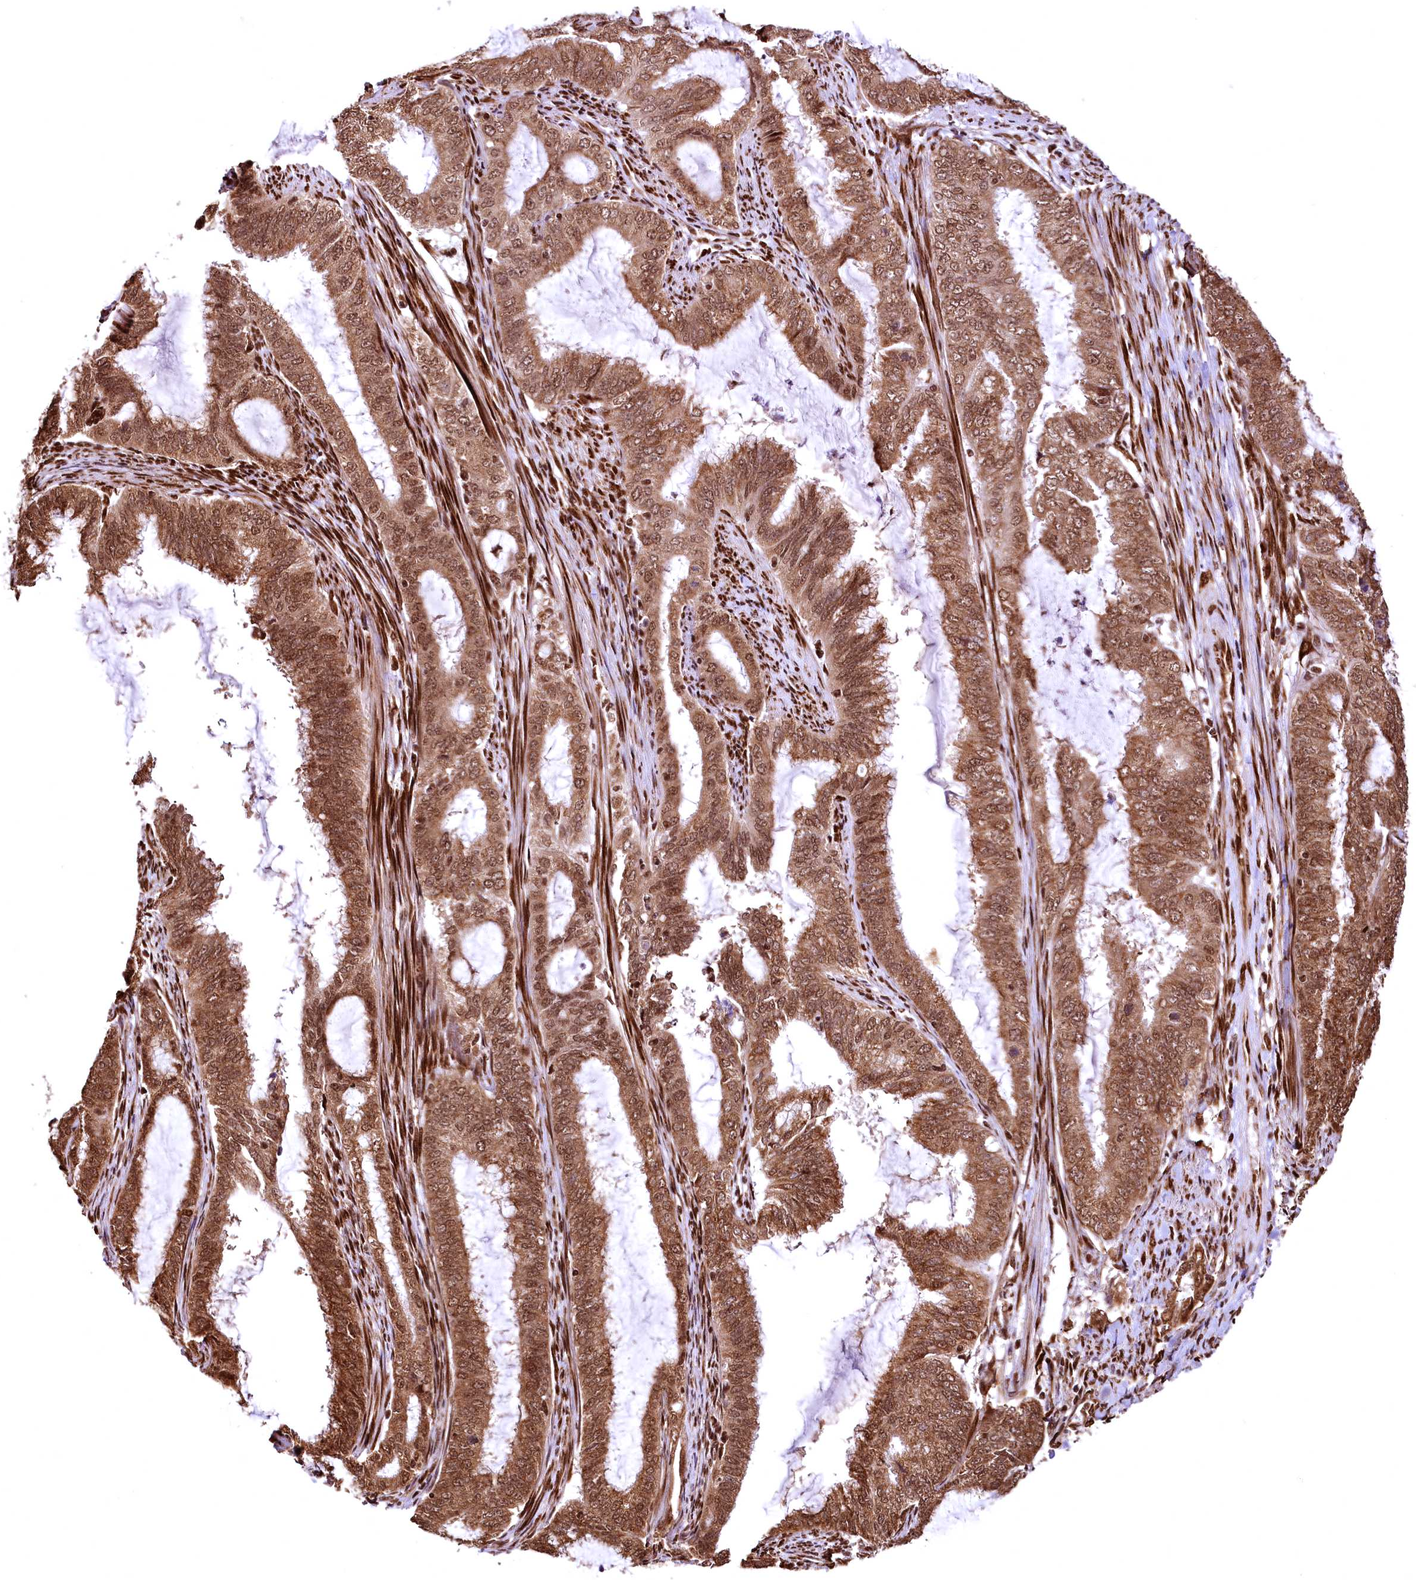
{"staining": {"intensity": "moderate", "quantity": ">75%", "location": "cytoplasmic/membranous,nuclear"}, "tissue": "endometrial cancer", "cell_type": "Tumor cells", "image_type": "cancer", "snomed": [{"axis": "morphology", "description": "Adenocarcinoma, NOS"}, {"axis": "topography", "description": "Endometrium"}], "caption": "Immunohistochemistry (IHC) staining of endometrial cancer, which displays medium levels of moderate cytoplasmic/membranous and nuclear staining in approximately >75% of tumor cells indicating moderate cytoplasmic/membranous and nuclear protein staining. The staining was performed using DAB (brown) for protein detection and nuclei were counterstained in hematoxylin (blue).", "gene": "PDS5B", "patient": {"sex": "female", "age": 51}}